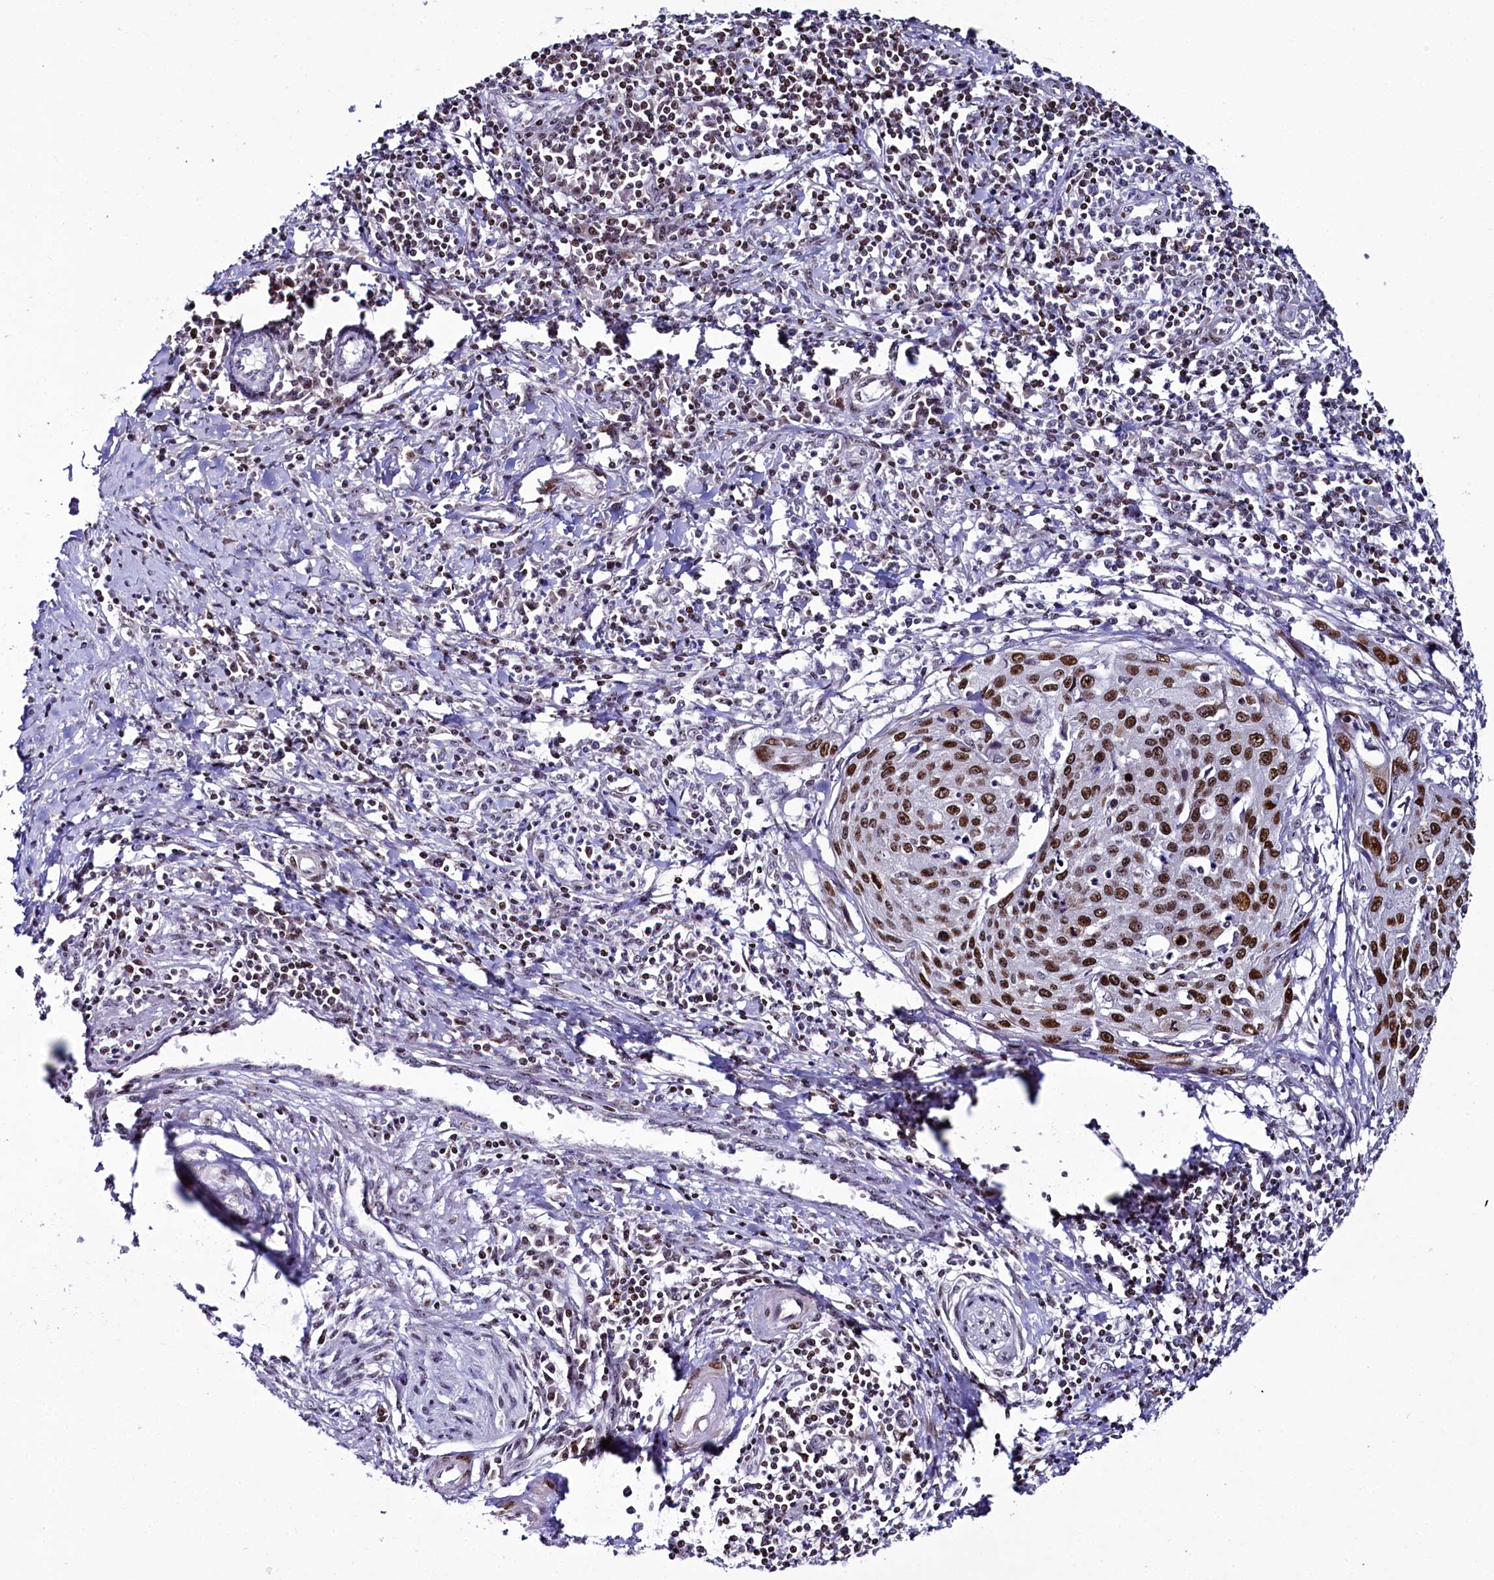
{"staining": {"intensity": "moderate", "quantity": ">75%", "location": "nuclear"}, "tissue": "cervical cancer", "cell_type": "Tumor cells", "image_type": "cancer", "snomed": [{"axis": "morphology", "description": "Squamous cell carcinoma, NOS"}, {"axis": "topography", "description": "Cervix"}], "caption": "Immunohistochemistry (IHC) of human cervical cancer (squamous cell carcinoma) exhibits medium levels of moderate nuclear staining in approximately >75% of tumor cells.", "gene": "TCOF1", "patient": {"sex": "female", "age": 32}}